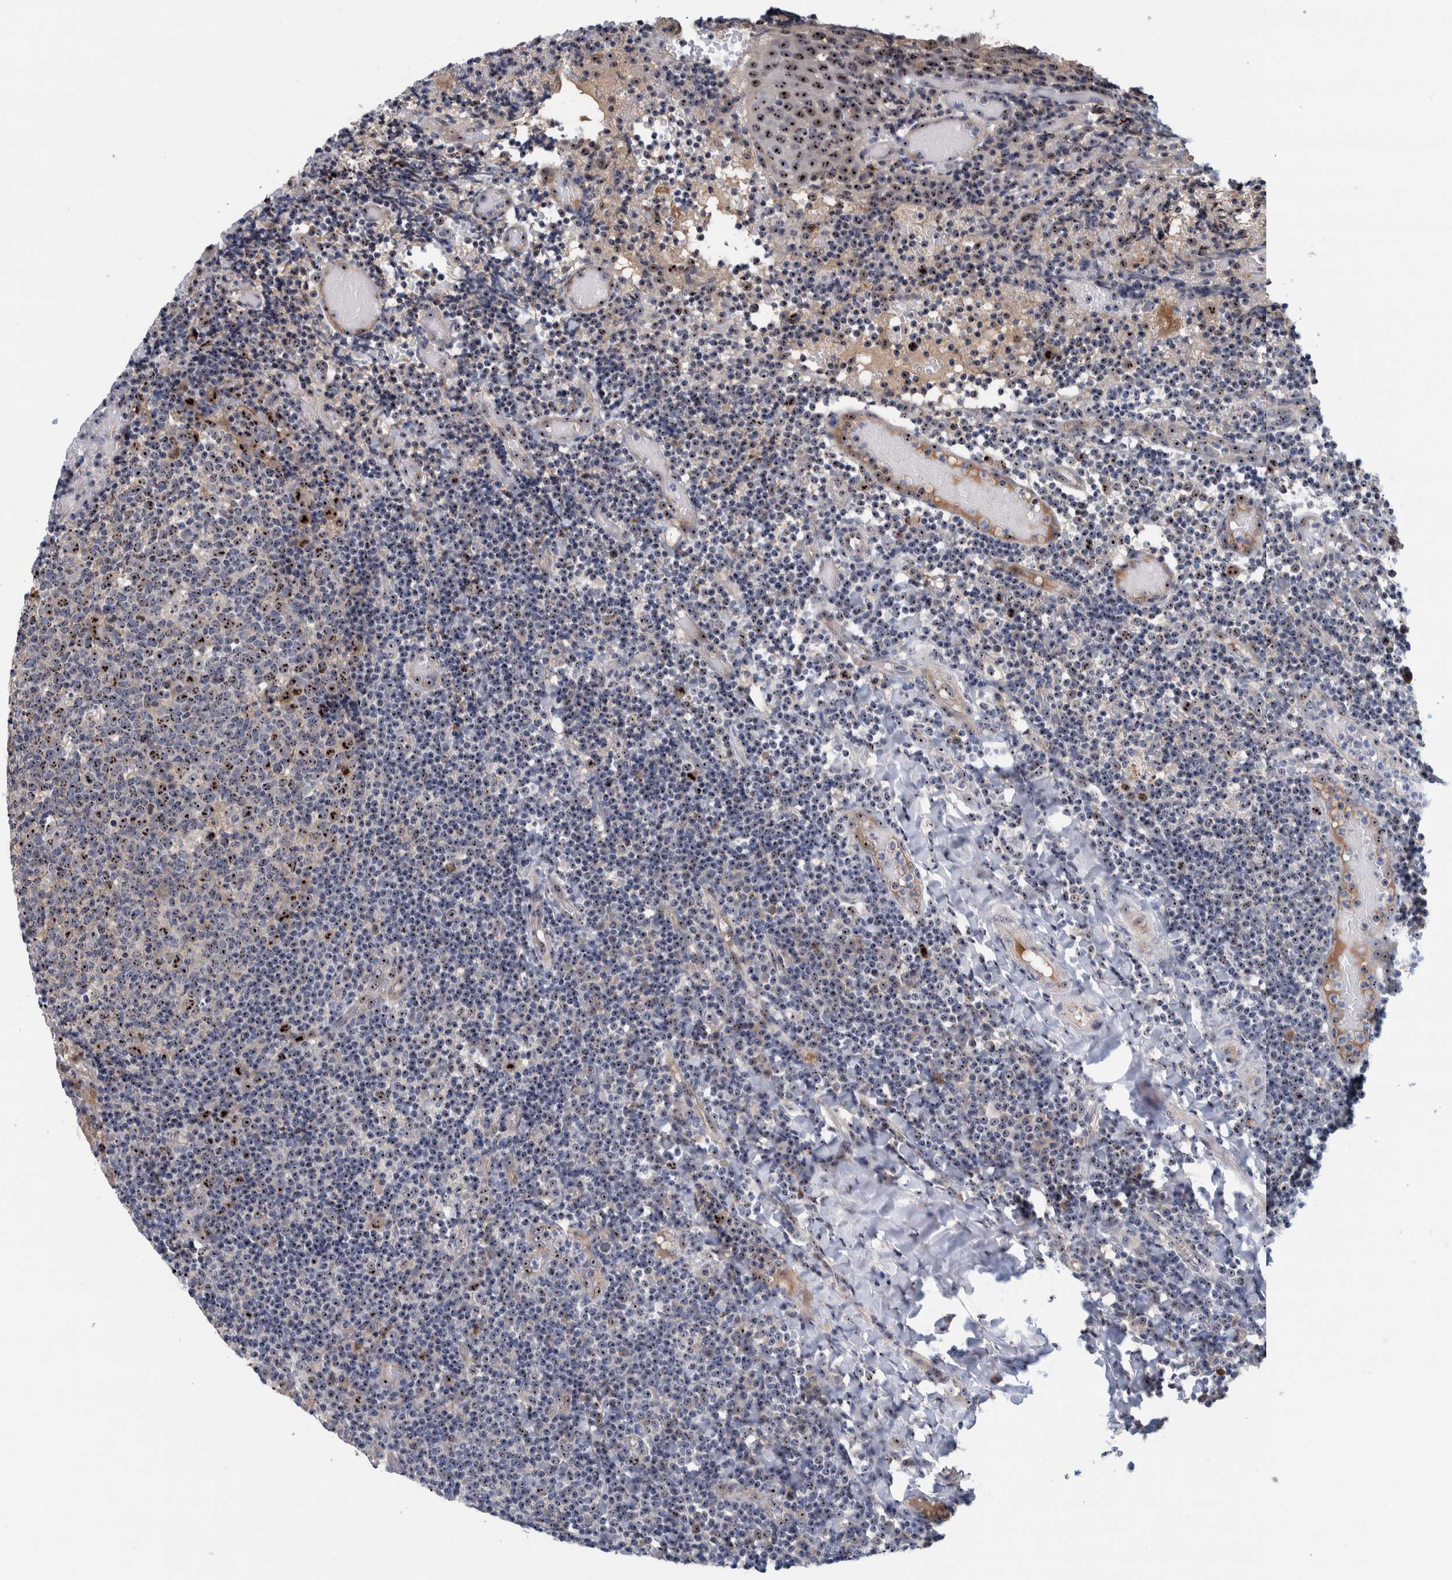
{"staining": {"intensity": "strong", "quantity": "25%-75%", "location": "nuclear"}, "tissue": "tonsil", "cell_type": "Germinal center cells", "image_type": "normal", "snomed": [{"axis": "morphology", "description": "Normal tissue, NOS"}, {"axis": "topography", "description": "Tonsil"}], "caption": "Immunohistochemistry staining of unremarkable tonsil, which displays high levels of strong nuclear positivity in about 25%-75% of germinal center cells indicating strong nuclear protein staining. The staining was performed using DAB (3,3'-diaminobenzidine) (brown) for protein detection and nuclei were counterstained in hematoxylin (blue).", "gene": "NOL11", "patient": {"sex": "female", "age": 19}}